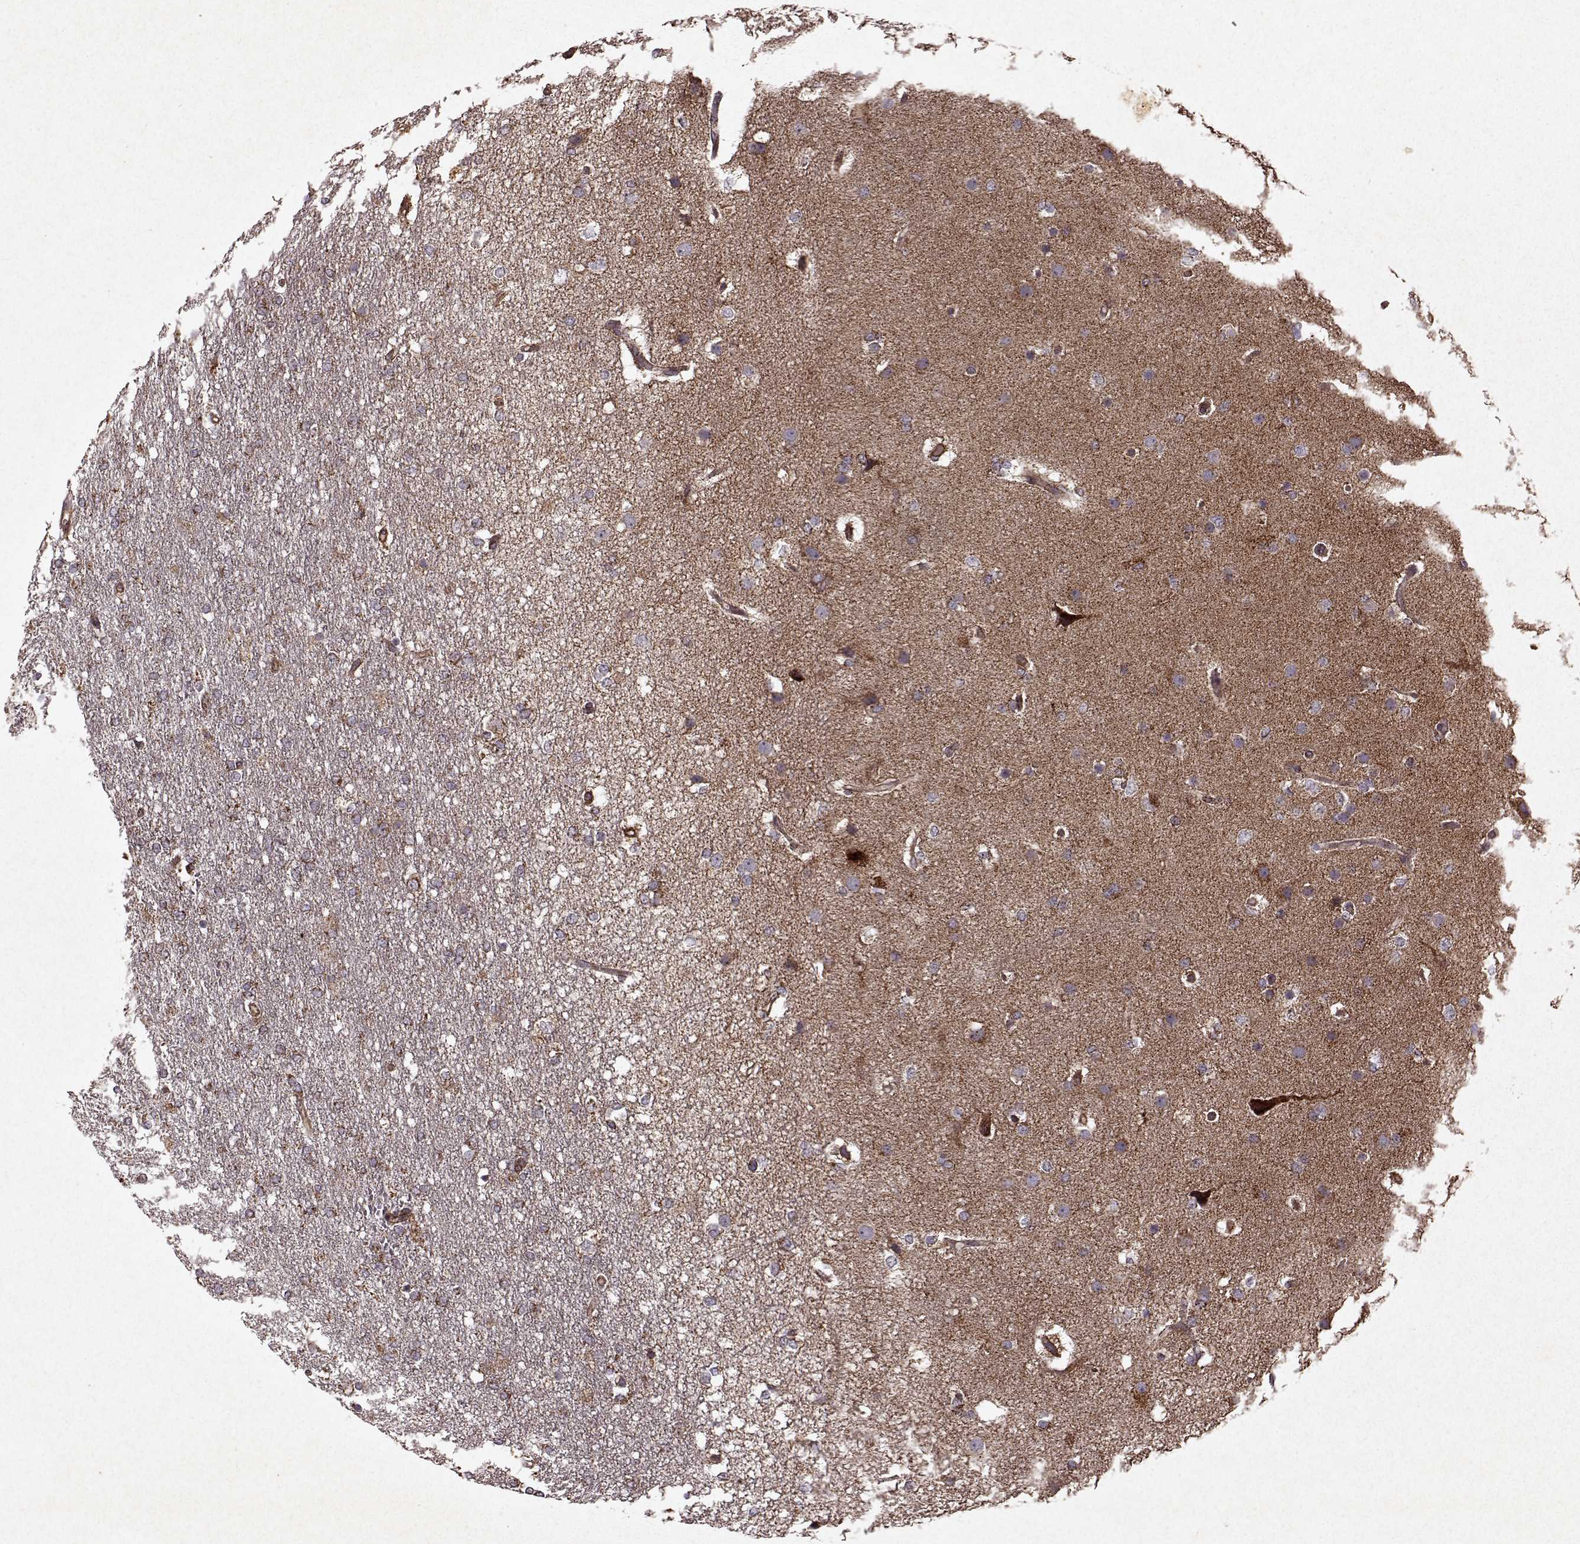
{"staining": {"intensity": "weak", "quantity": "<25%", "location": "cytoplasmic/membranous"}, "tissue": "glioma", "cell_type": "Tumor cells", "image_type": "cancer", "snomed": [{"axis": "morphology", "description": "Glioma, malignant, High grade"}, {"axis": "topography", "description": "Brain"}], "caption": "DAB immunohistochemical staining of human glioma demonstrates no significant expression in tumor cells.", "gene": "FXN", "patient": {"sex": "female", "age": 61}}